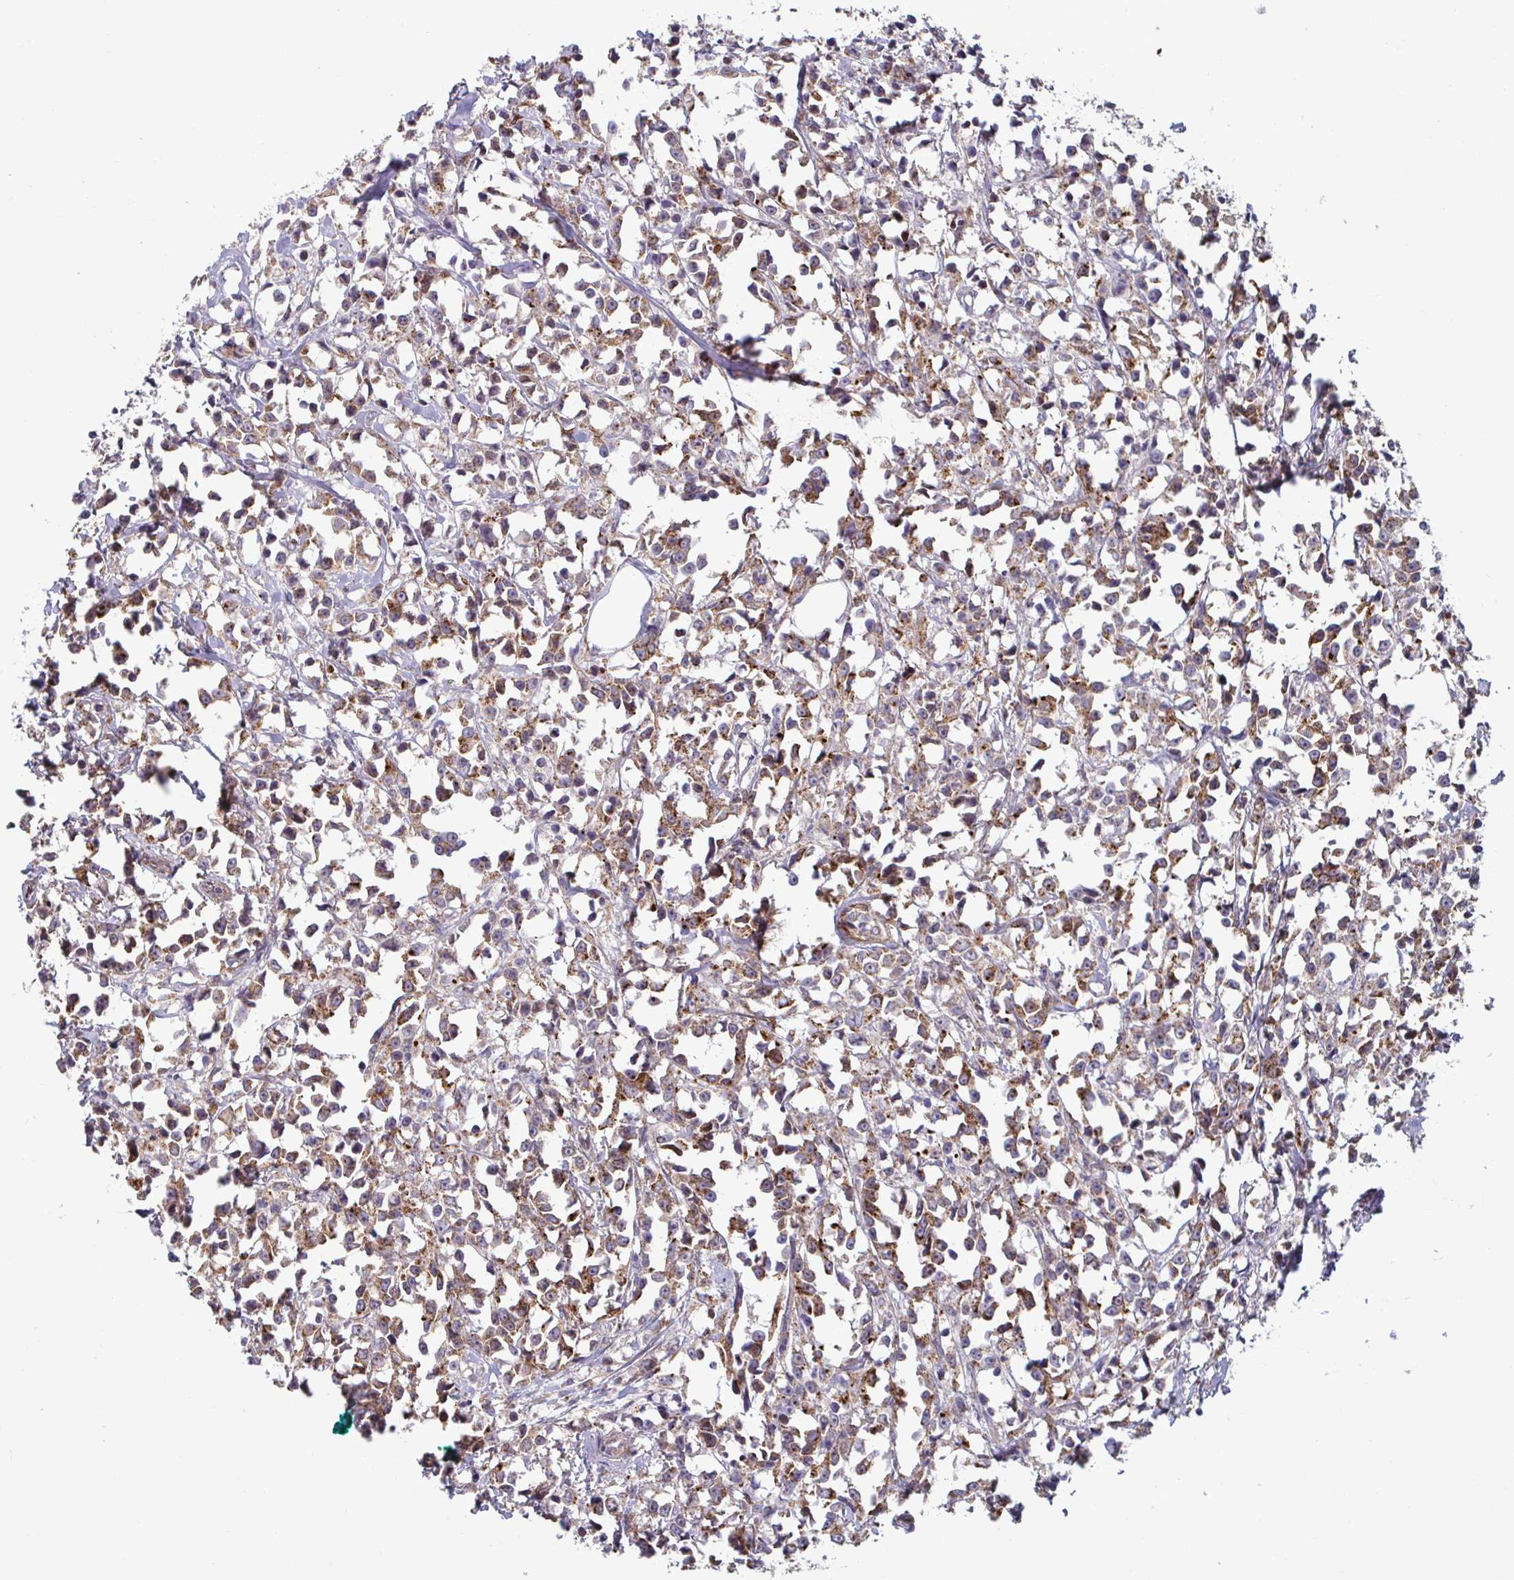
{"staining": {"intensity": "moderate", "quantity": "25%-75%", "location": "cytoplasmic/membranous"}, "tissue": "breast cancer", "cell_type": "Tumor cells", "image_type": "cancer", "snomed": [{"axis": "morphology", "description": "Duct carcinoma"}, {"axis": "topography", "description": "Breast"}], "caption": "Breast cancer tissue shows moderate cytoplasmic/membranous expression in approximately 25%-75% of tumor cells", "gene": "SPRY1", "patient": {"sex": "female", "age": 80}}